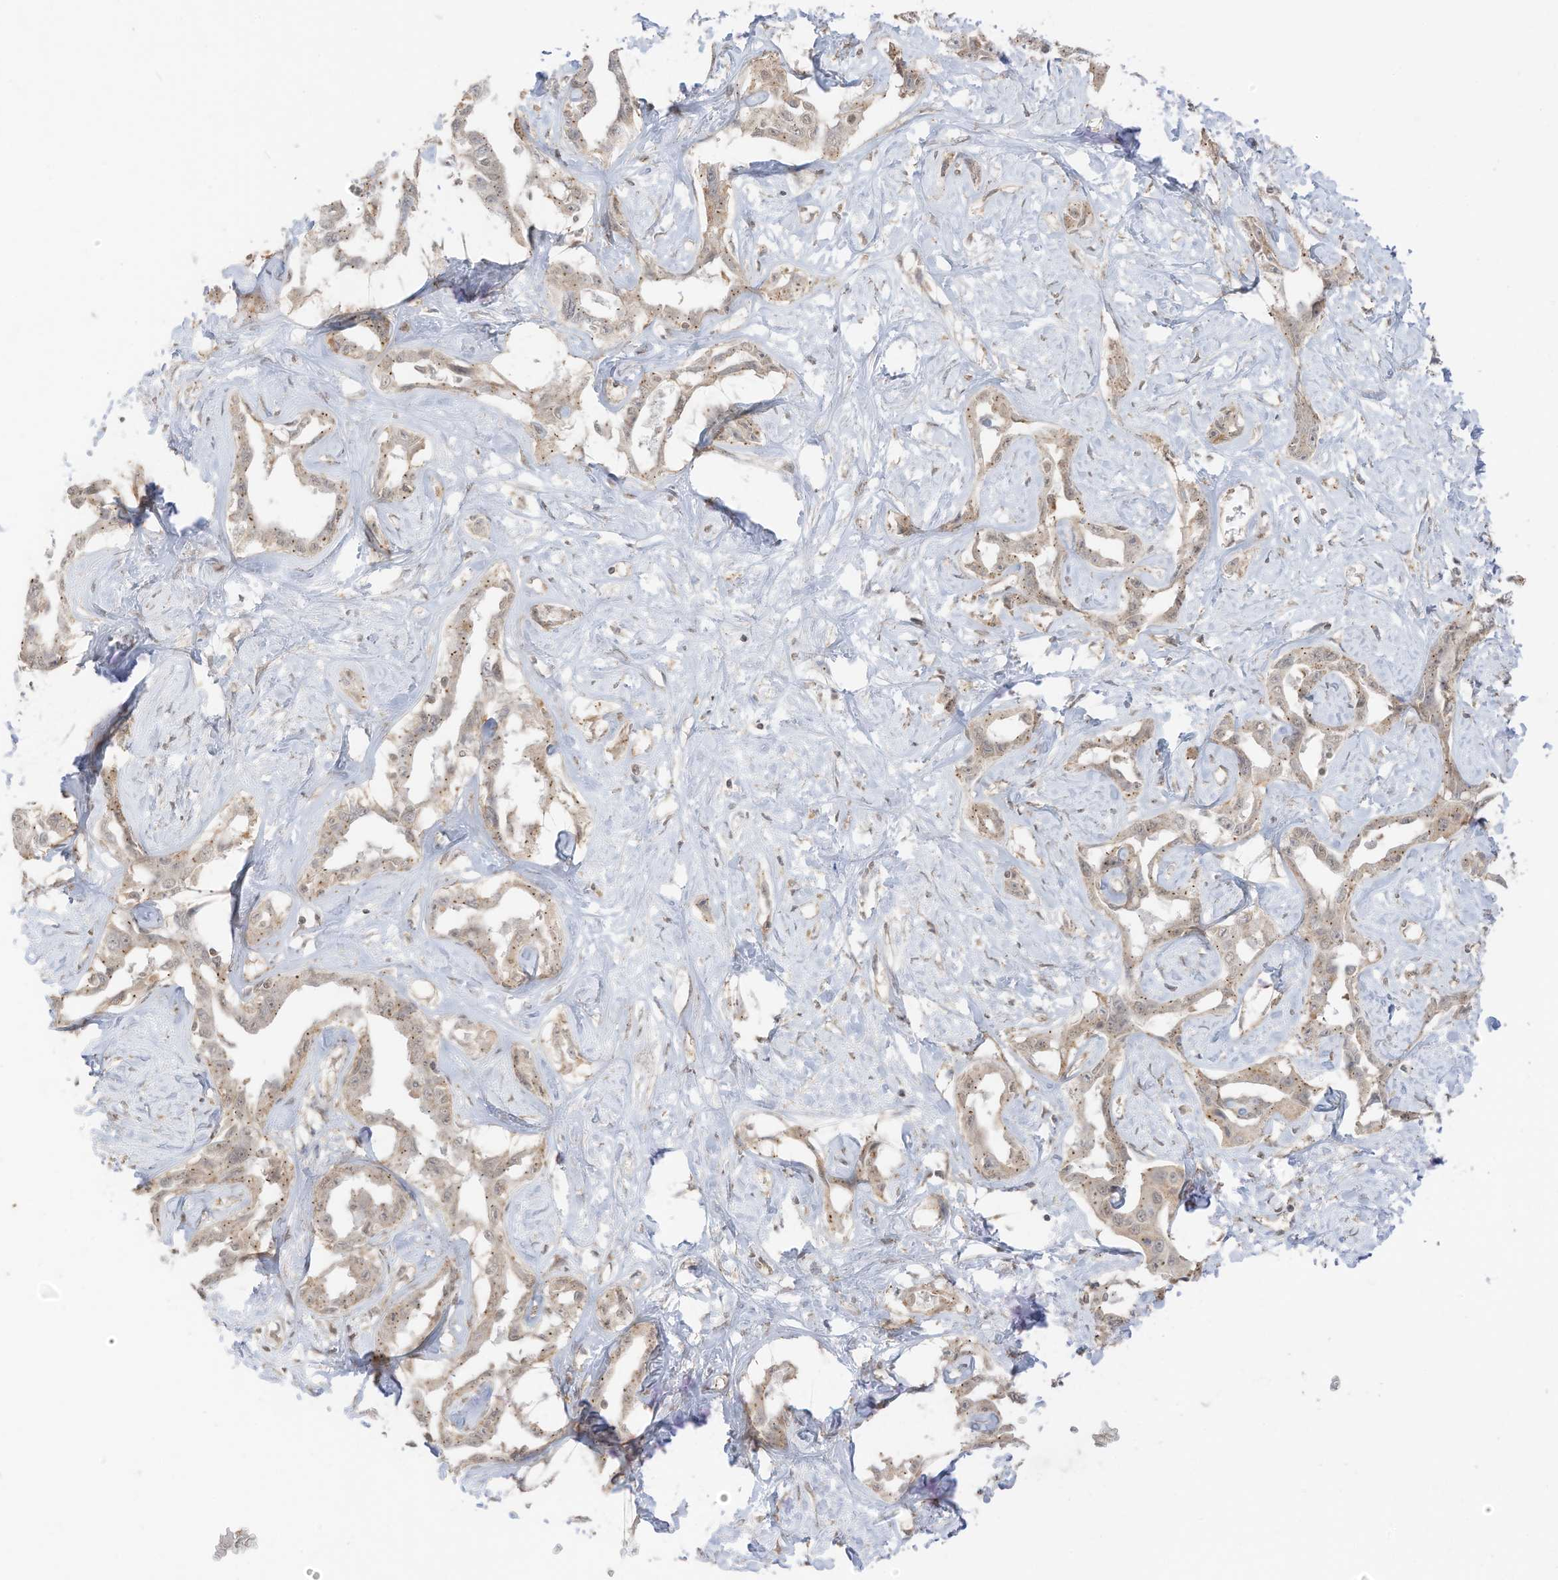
{"staining": {"intensity": "moderate", "quantity": "25%-75%", "location": "cytoplasmic/membranous"}, "tissue": "liver cancer", "cell_type": "Tumor cells", "image_type": "cancer", "snomed": [{"axis": "morphology", "description": "Cholangiocarcinoma"}, {"axis": "topography", "description": "Liver"}], "caption": "Moderate cytoplasmic/membranous staining is seen in about 25%-75% of tumor cells in liver cancer (cholangiocarcinoma). The staining was performed using DAB, with brown indicating positive protein expression. Nuclei are stained blue with hematoxylin.", "gene": "N4BP3", "patient": {"sex": "male", "age": 59}}